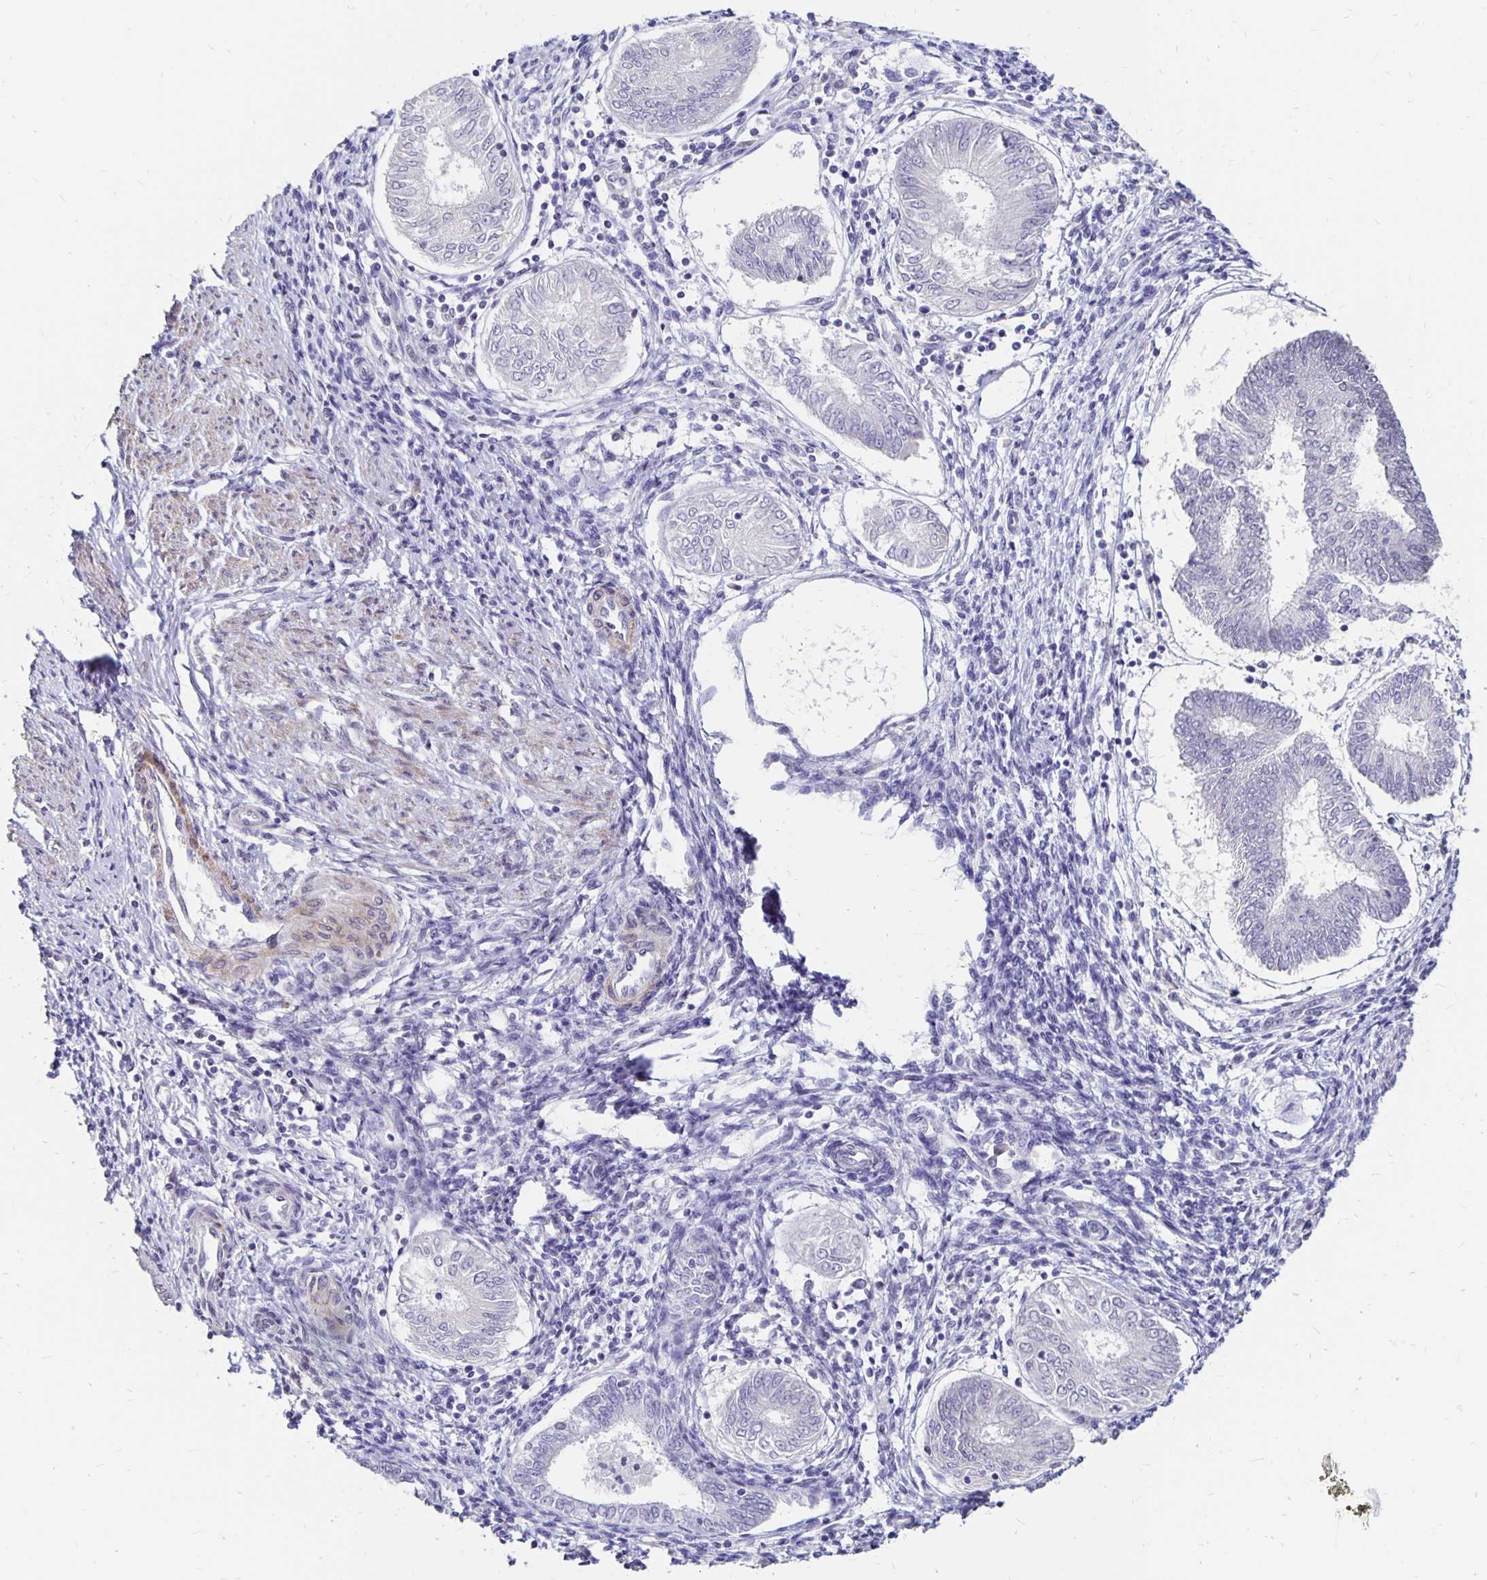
{"staining": {"intensity": "negative", "quantity": "none", "location": "none"}, "tissue": "endometrial cancer", "cell_type": "Tumor cells", "image_type": "cancer", "snomed": [{"axis": "morphology", "description": "Adenocarcinoma, NOS"}, {"axis": "topography", "description": "Endometrium"}], "caption": "IHC image of neoplastic tissue: endometrial cancer (adenocarcinoma) stained with DAB (3,3'-diaminobenzidine) exhibits no significant protein expression in tumor cells.", "gene": "ATOSB", "patient": {"sex": "female", "age": 68}}